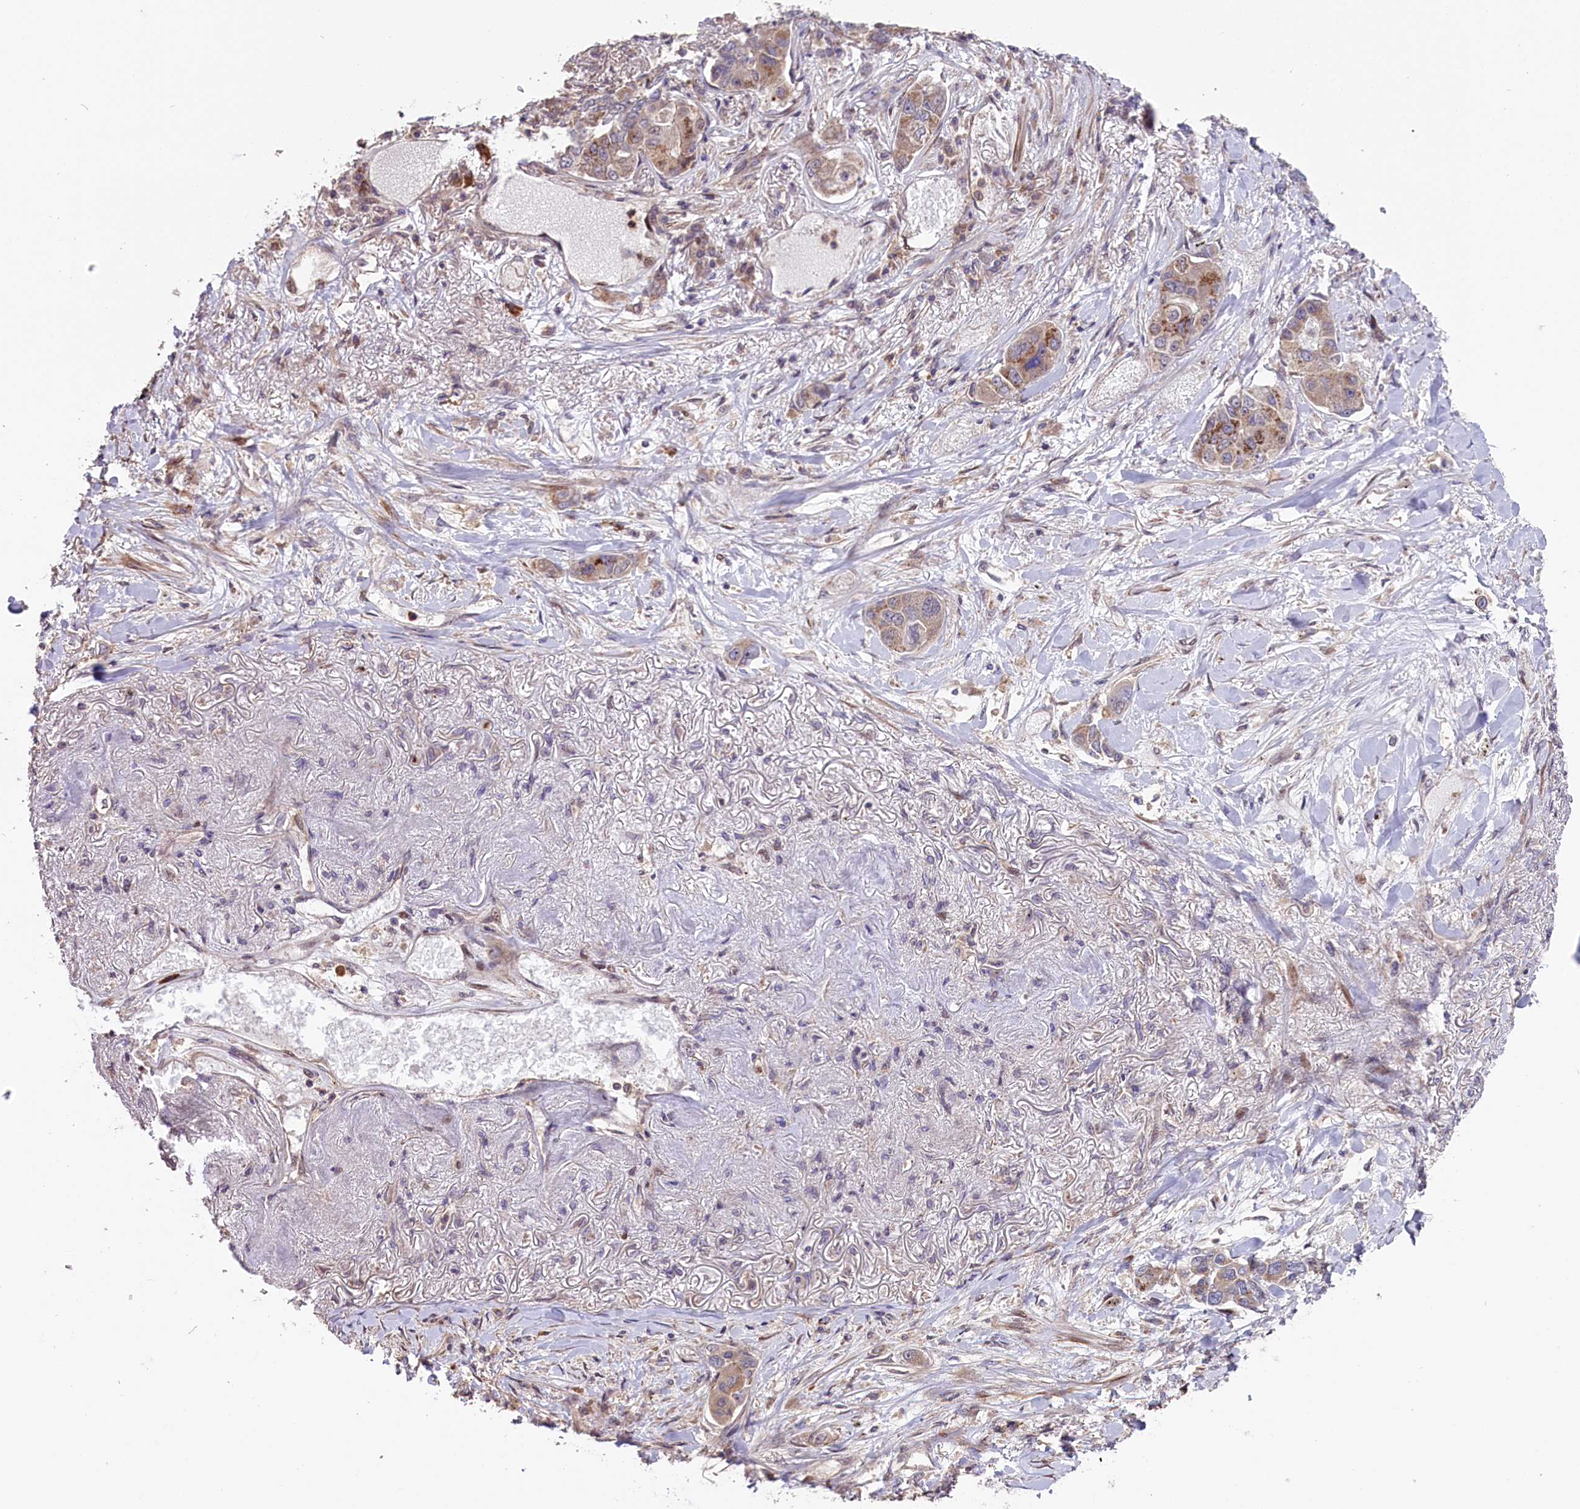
{"staining": {"intensity": "moderate", "quantity": "<25%", "location": "cytoplasmic/membranous"}, "tissue": "lung cancer", "cell_type": "Tumor cells", "image_type": "cancer", "snomed": [{"axis": "morphology", "description": "Adenocarcinoma, NOS"}, {"axis": "topography", "description": "Lung"}], "caption": "A brown stain highlights moderate cytoplasmic/membranous expression of a protein in human adenocarcinoma (lung) tumor cells.", "gene": "RIC8A", "patient": {"sex": "male", "age": 49}}